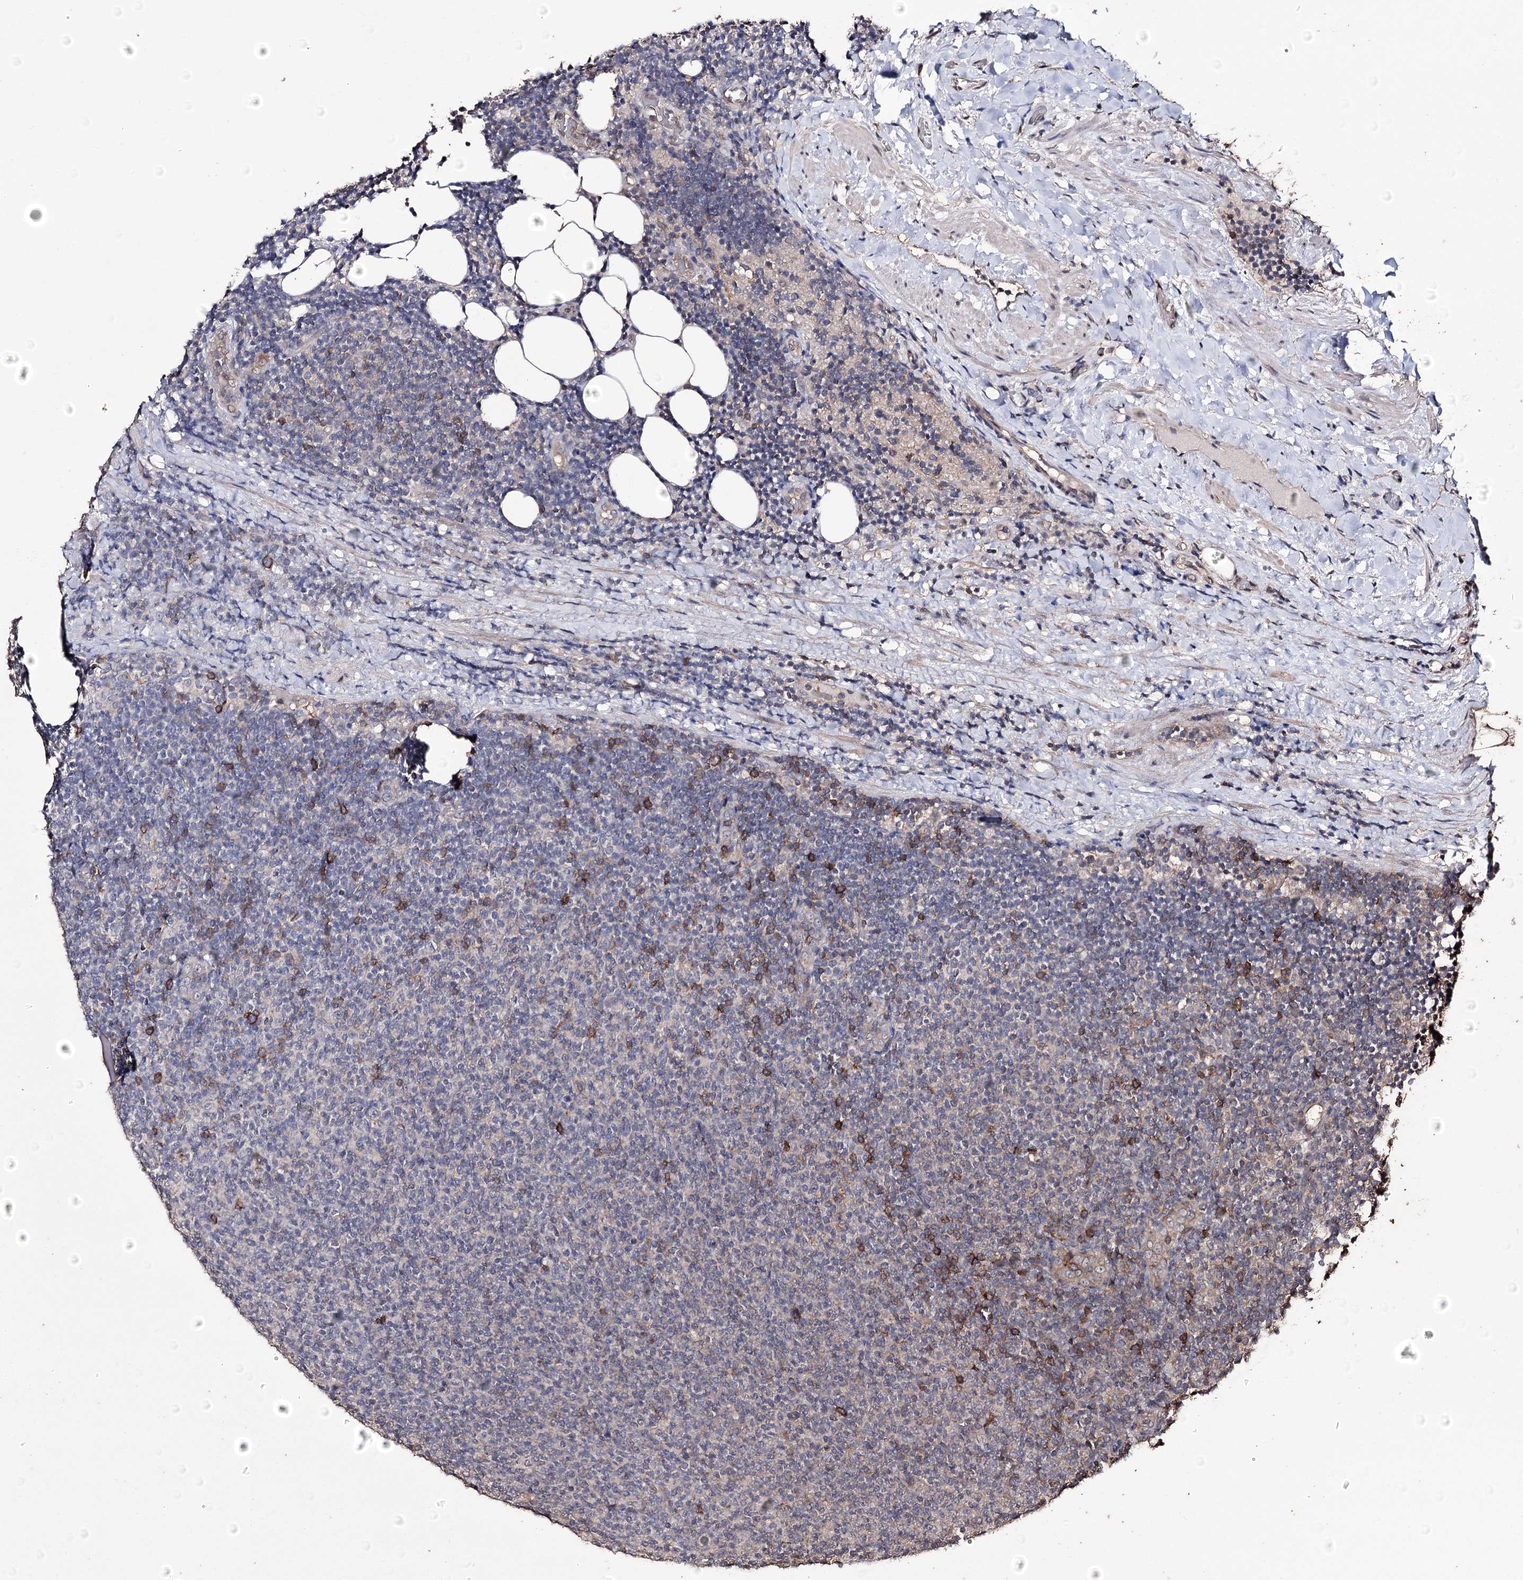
{"staining": {"intensity": "negative", "quantity": "none", "location": "none"}, "tissue": "lymphoma", "cell_type": "Tumor cells", "image_type": "cancer", "snomed": [{"axis": "morphology", "description": "Malignant lymphoma, non-Hodgkin's type, Low grade"}, {"axis": "topography", "description": "Lymph node"}], "caption": "DAB immunohistochemical staining of human lymphoma reveals no significant positivity in tumor cells. The staining is performed using DAB (3,3'-diaminobenzidine) brown chromogen with nuclei counter-stained in using hematoxylin.", "gene": "ZNF662", "patient": {"sex": "male", "age": 66}}